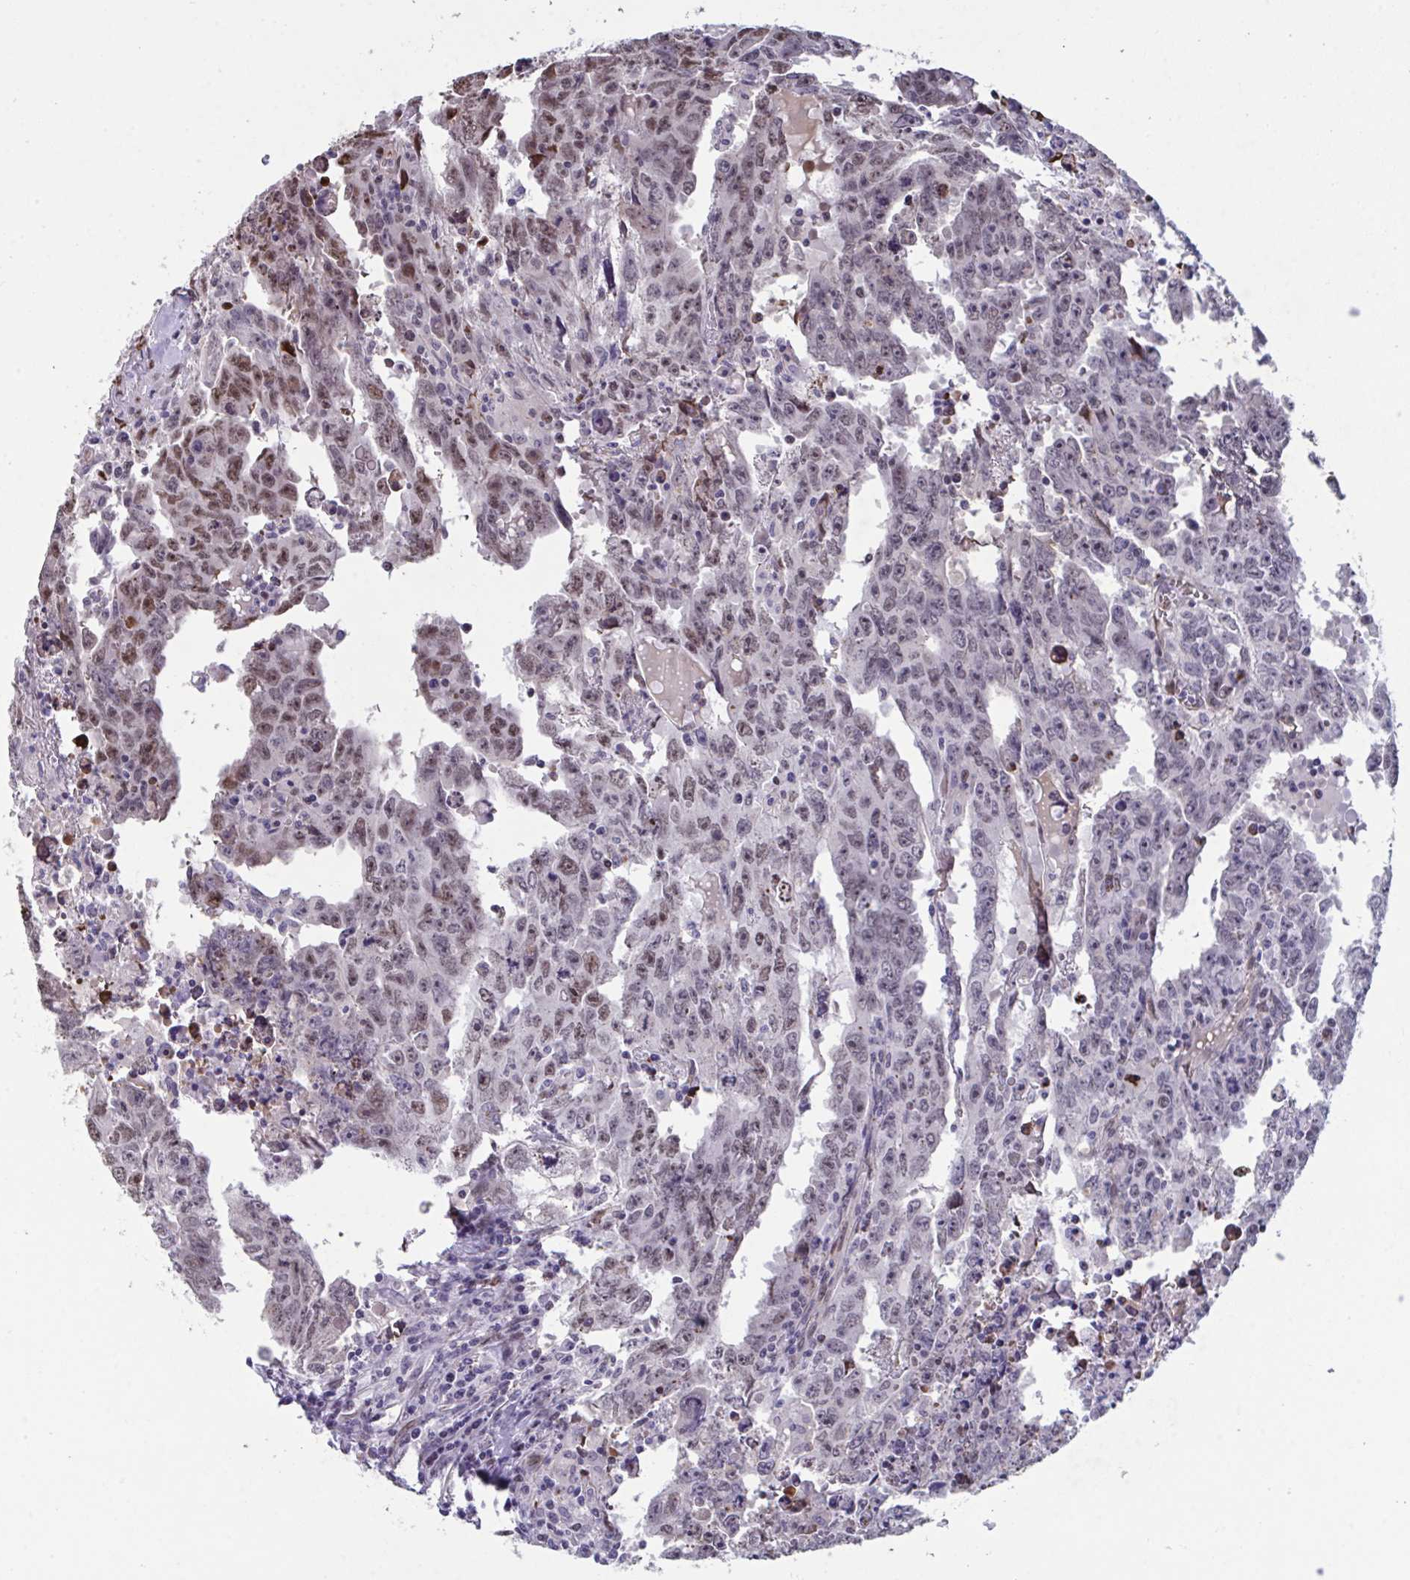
{"staining": {"intensity": "moderate", "quantity": "<25%", "location": "nuclear"}, "tissue": "testis cancer", "cell_type": "Tumor cells", "image_type": "cancer", "snomed": [{"axis": "morphology", "description": "Carcinoma, Embryonal, NOS"}, {"axis": "topography", "description": "Testis"}], "caption": "Embryonal carcinoma (testis) stained with a brown dye demonstrates moderate nuclear positive expression in about <25% of tumor cells.", "gene": "PELI2", "patient": {"sex": "male", "age": 22}}